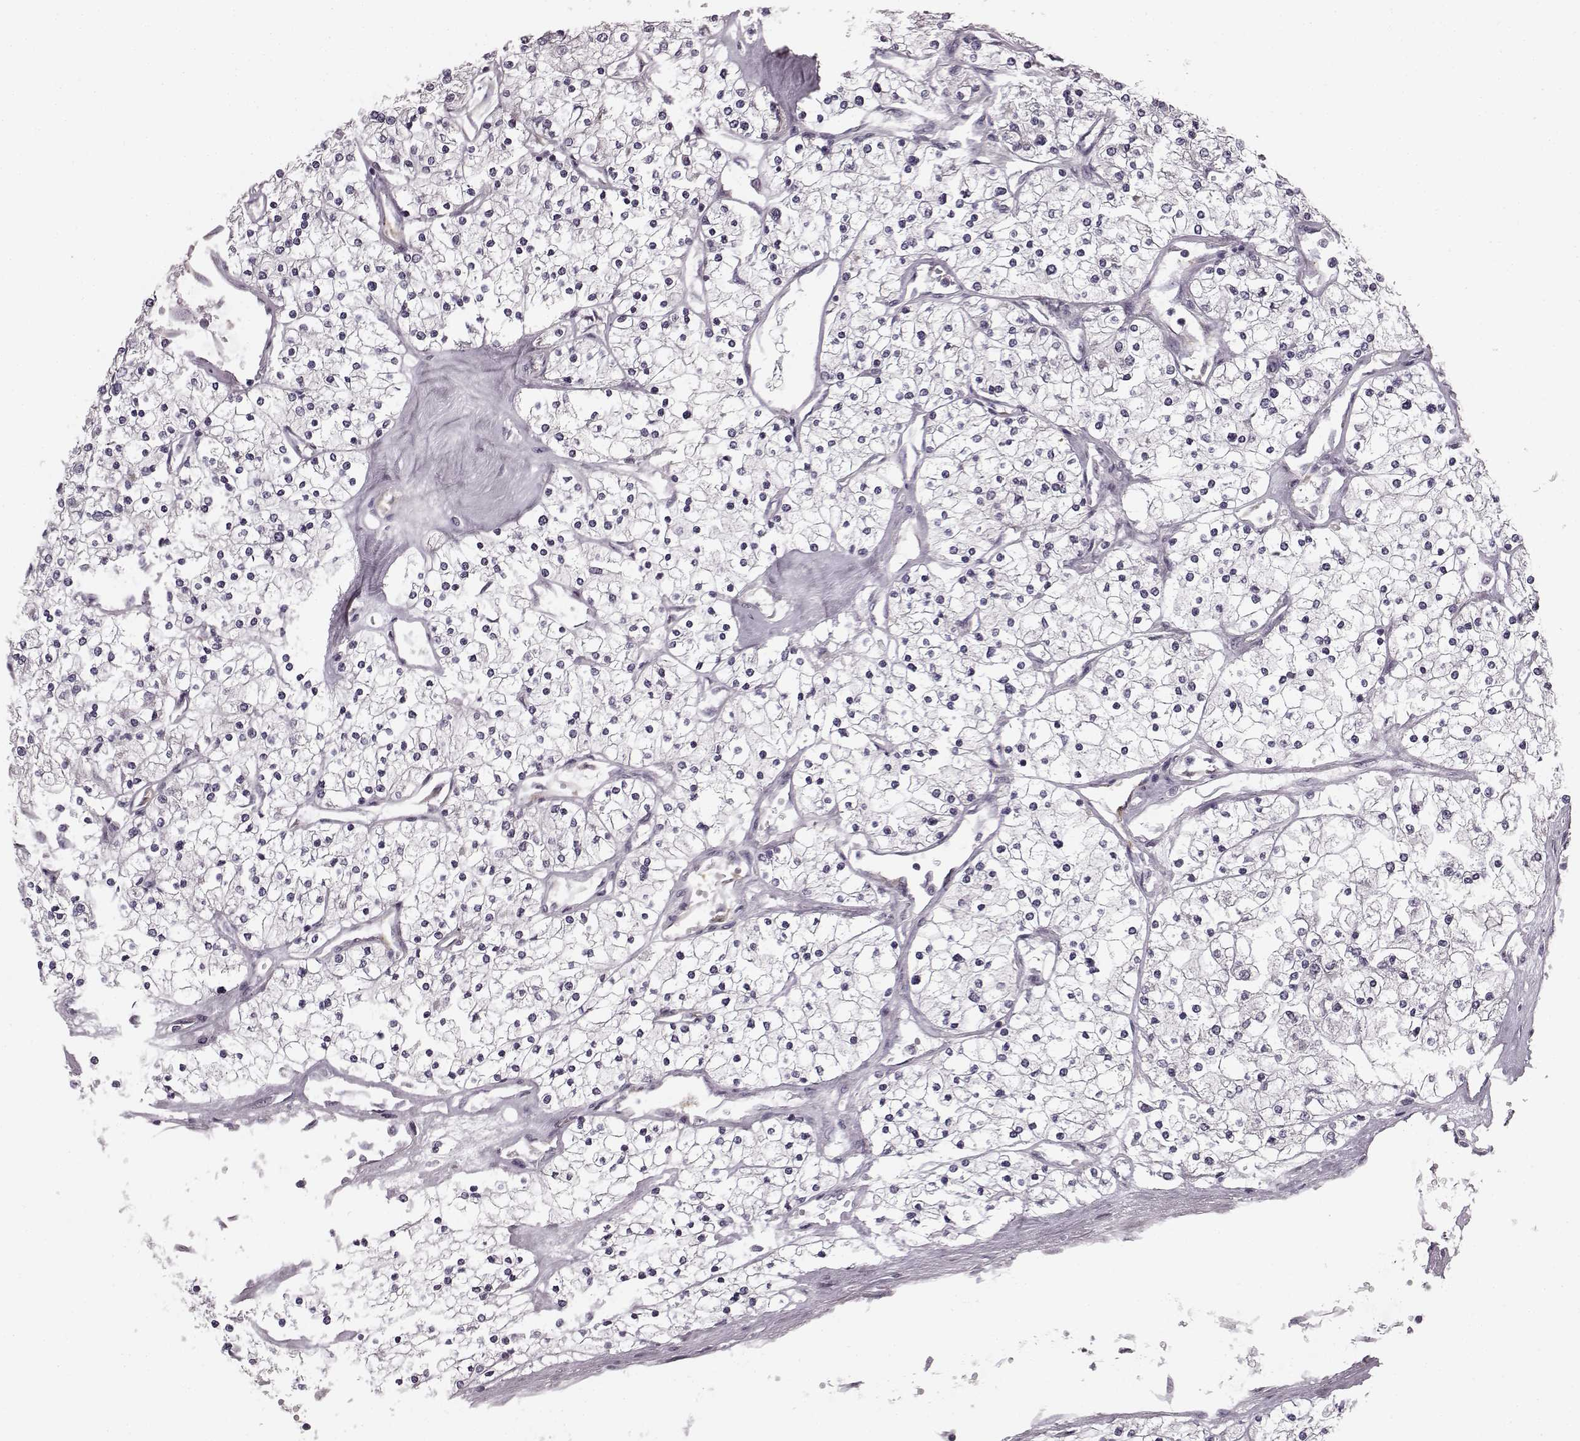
{"staining": {"intensity": "negative", "quantity": "none", "location": "none"}, "tissue": "renal cancer", "cell_type": "Tumor cells", "image_type": "cancer", "snomed": [{"axis": "morphology", "description": "Adenocarcinoma, NOS"}, {"axis": "topography", "description": "Kidney"}], "caption": "Immunohistochemistry image of neoplastic tissue: human renal cancer (adenocarcinoma) stained with DAB shows no significant protein positivity in tumor cells. (DAB (3,3'-diaminobenzidine) IHC with hematoxylin counter stain).", "gene": "FAM234B", "patient": {"sex": "male", "age": 80}}